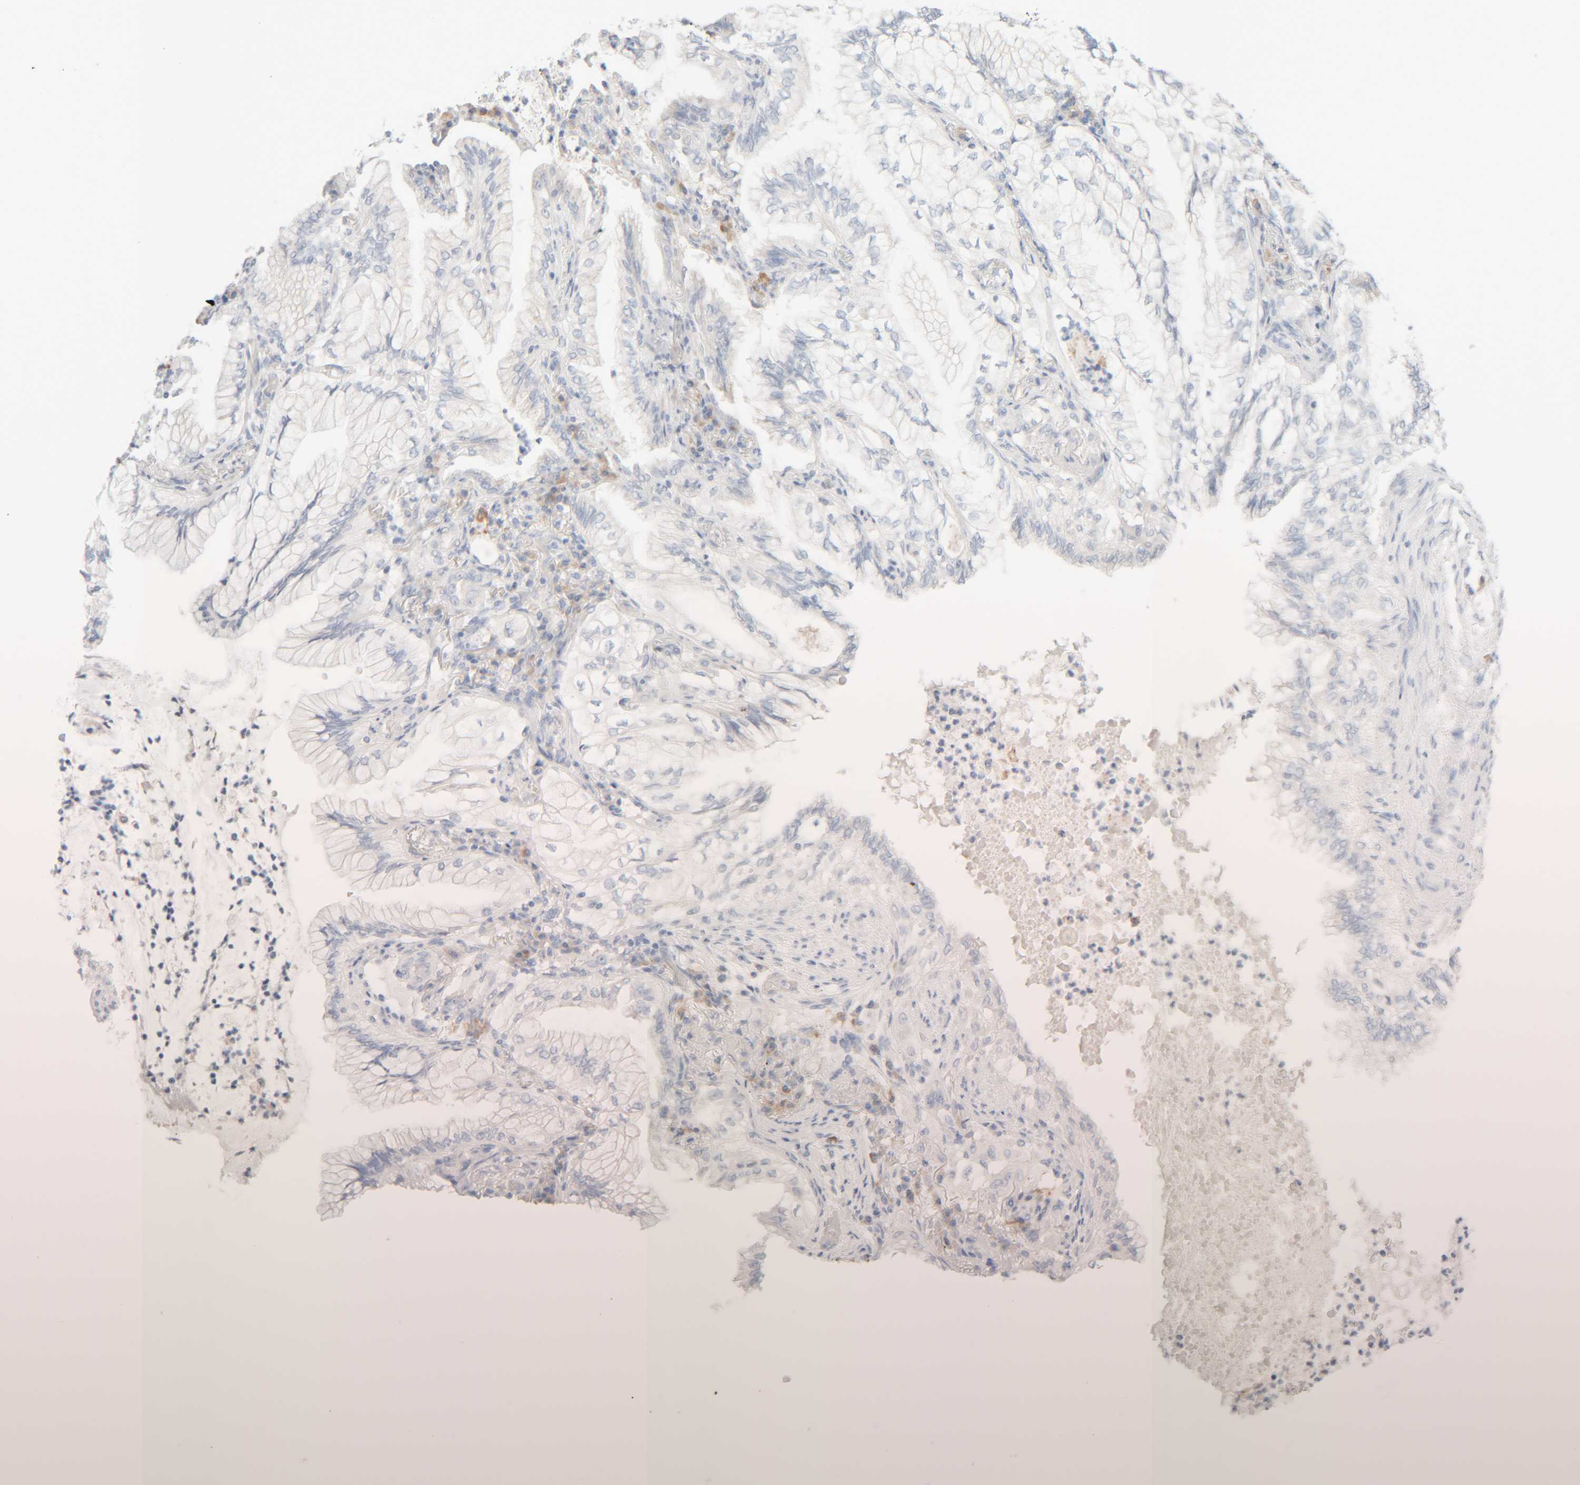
{"staining": {"intensity": "negative", "quantity": "none", "location": "none"}, "tissue": "lung cancer", "cell_type": "Tumor cells", "image_type": "cancer", "snomed": [{"axis": "morphology", "description": "Adenocarcinoma, NOS"}, {"axis": "topography", "description": "Lung"}], "caption": "Immunohistochemistry histopathology image of neoplastic tissue: human lung adenocarcinoma stained with DAB (3,3'-diaminobenzidine) exhibits no significant protein expression in tumor cells. (Stains: DAB (3,3'-diaminobenzidine) IHC with hematoxylin counter stain, Microscopy: brightfield microscopy at high magnification).", "gene": "RIDA", "patient": {"sex": "female", "age": 70}}